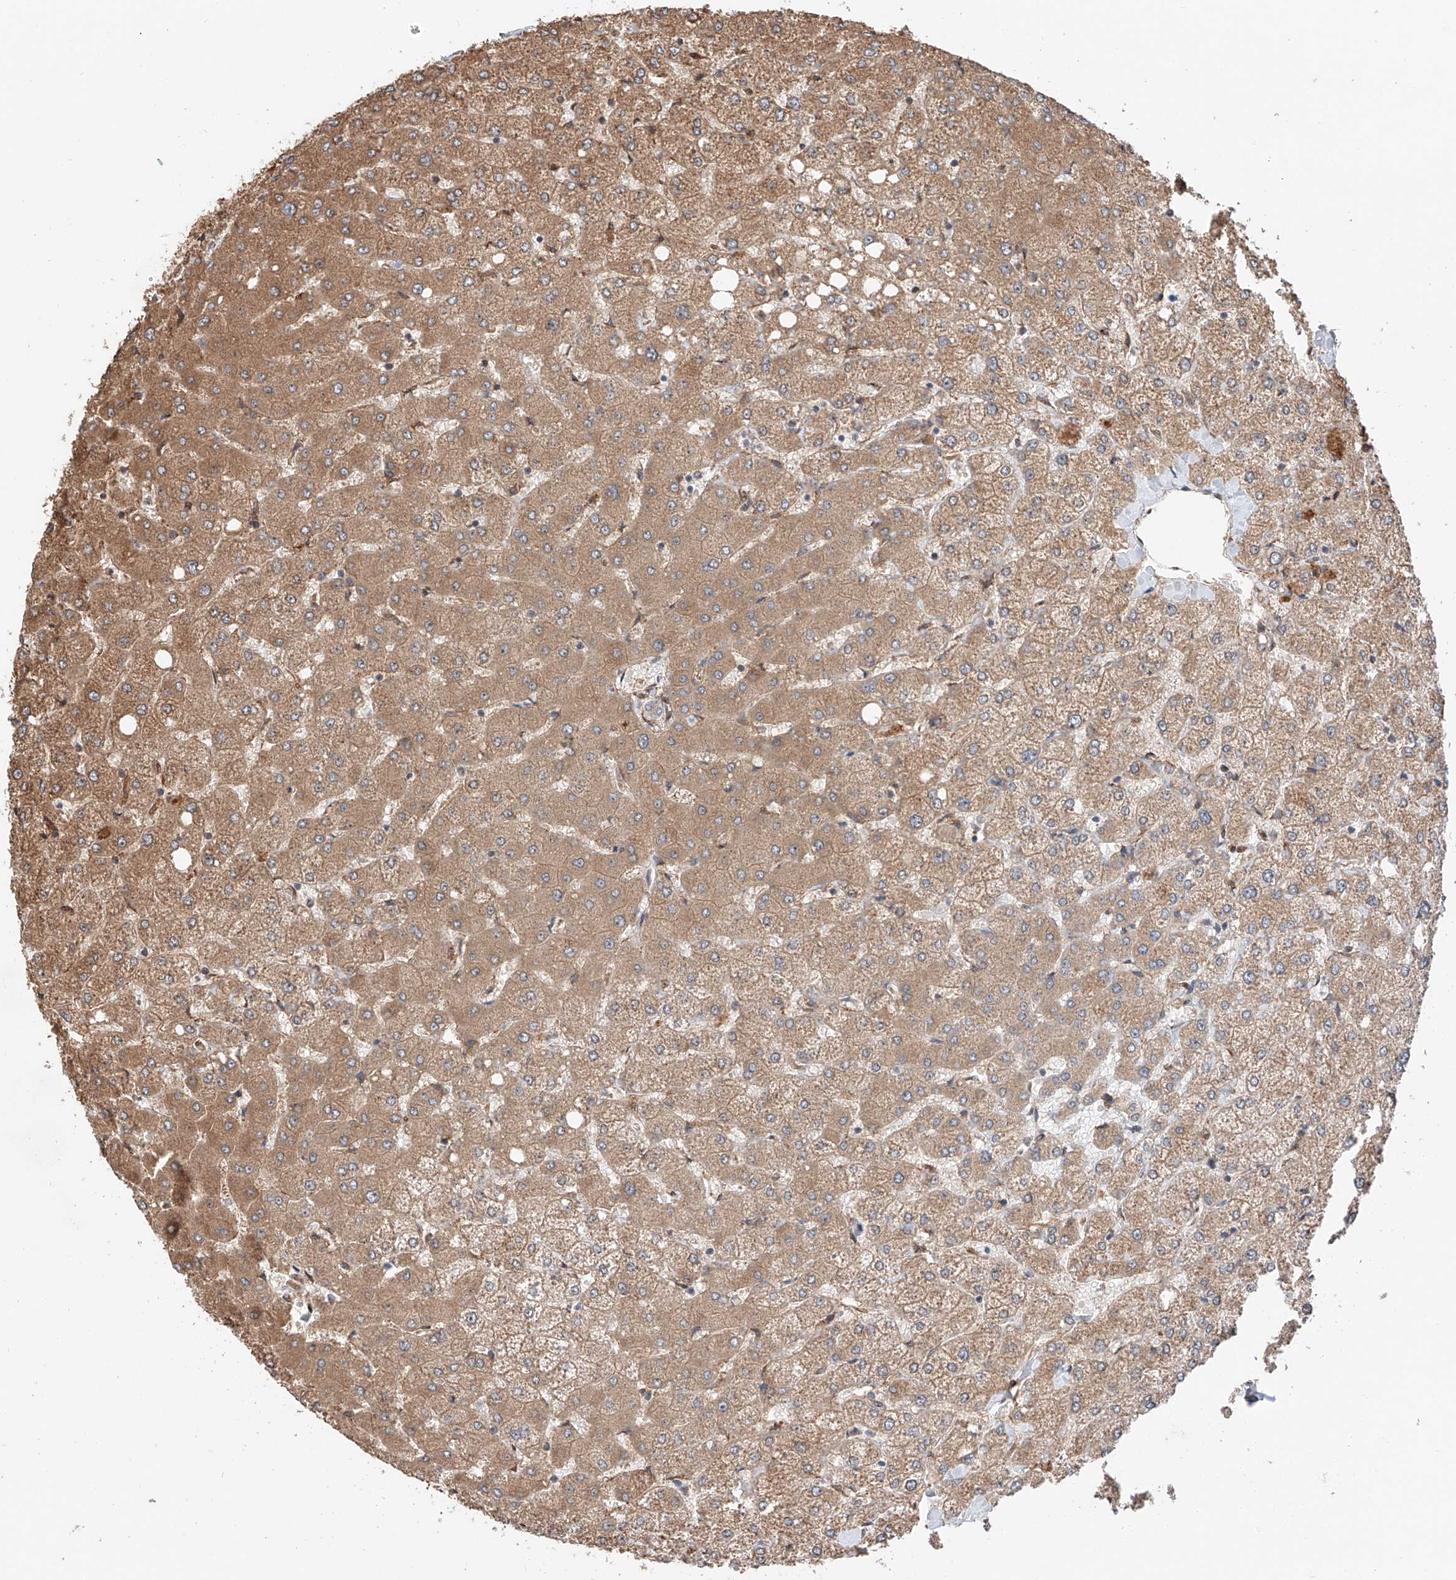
{"staining": {"intensity": "moderate", "quantity": ">75%", "location": "cytoplasmic/membranous"}, "tissue": "liver", "cell_type": "Cholangiocytes", "image_type": "normal", "snomed": [{"axis": "morphology", "description": "Normal tissue, NOS"}, {"axis": "topography", "description": "Liver"}], "caption": "IHC histopathology image of unremarkable liver: human liver stained using immunohistochemistry displays medium levels of moderate protein expression localized specifically in the cytoplasmic/membranous of cholangiocytes, appearing as a cytoplasmic/membranous brown color.", "gene": "DNAH8", "patient": {"sex": "female", "age": 54}}